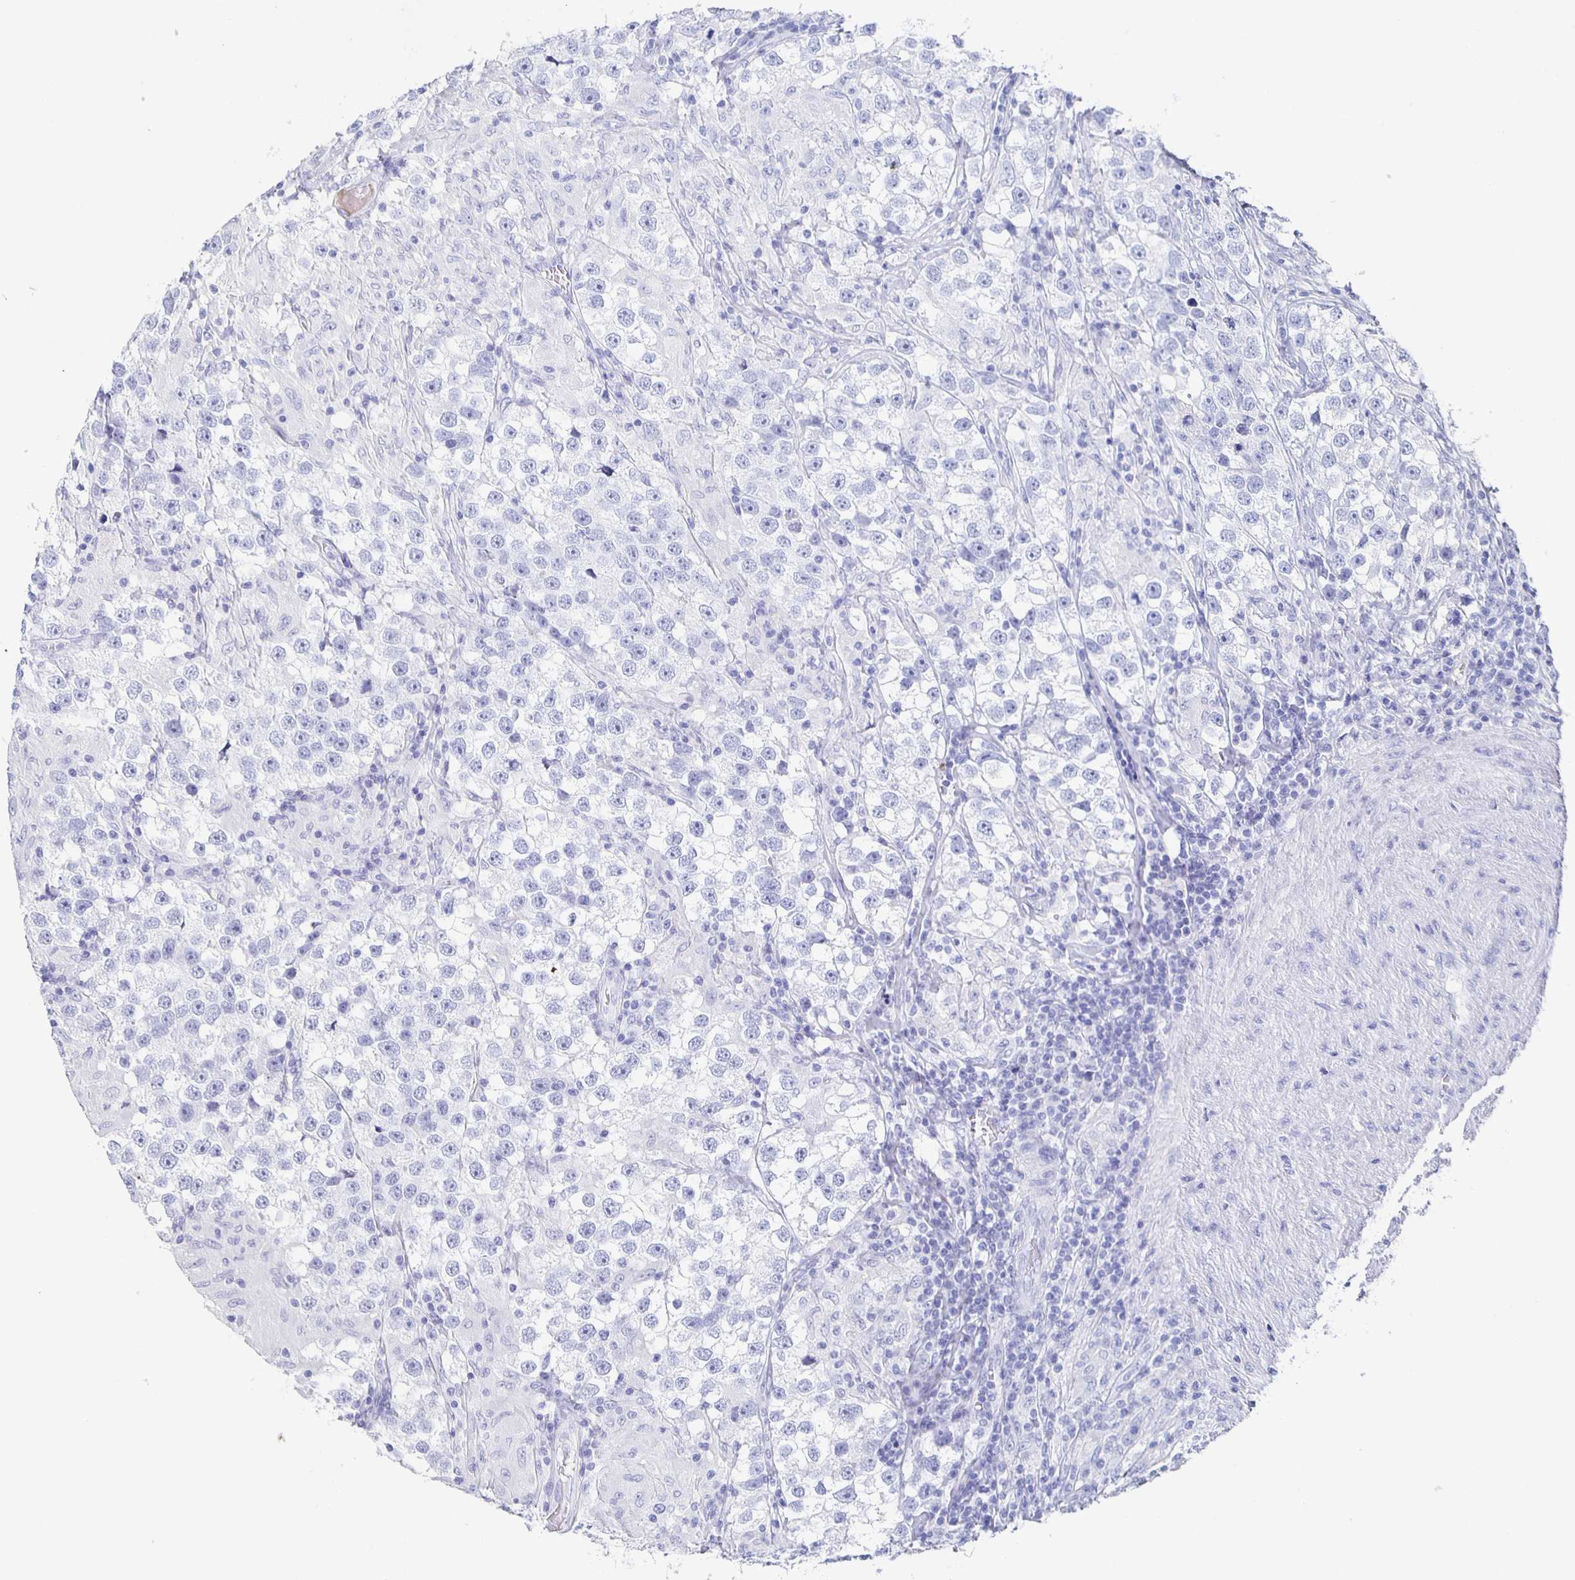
{"staining": {"intensity": "negative", "quantity": "none", "location": "none"}, "tissue": "testis cancer", "cell_type": "Tumor cells", "image_type": "cancer", "snomed": [{"axis": "morphology", "description": "Seminoma, NOS"}, {"axis": "topography", "description": "Testis"}], "caption": "Immunohistochemistry image of testis seminoma stained for a protein (brown), which exhibits no staining in tumor cells.", "gene": "FGA", "patient": {"sex": "male", "age": 46}}